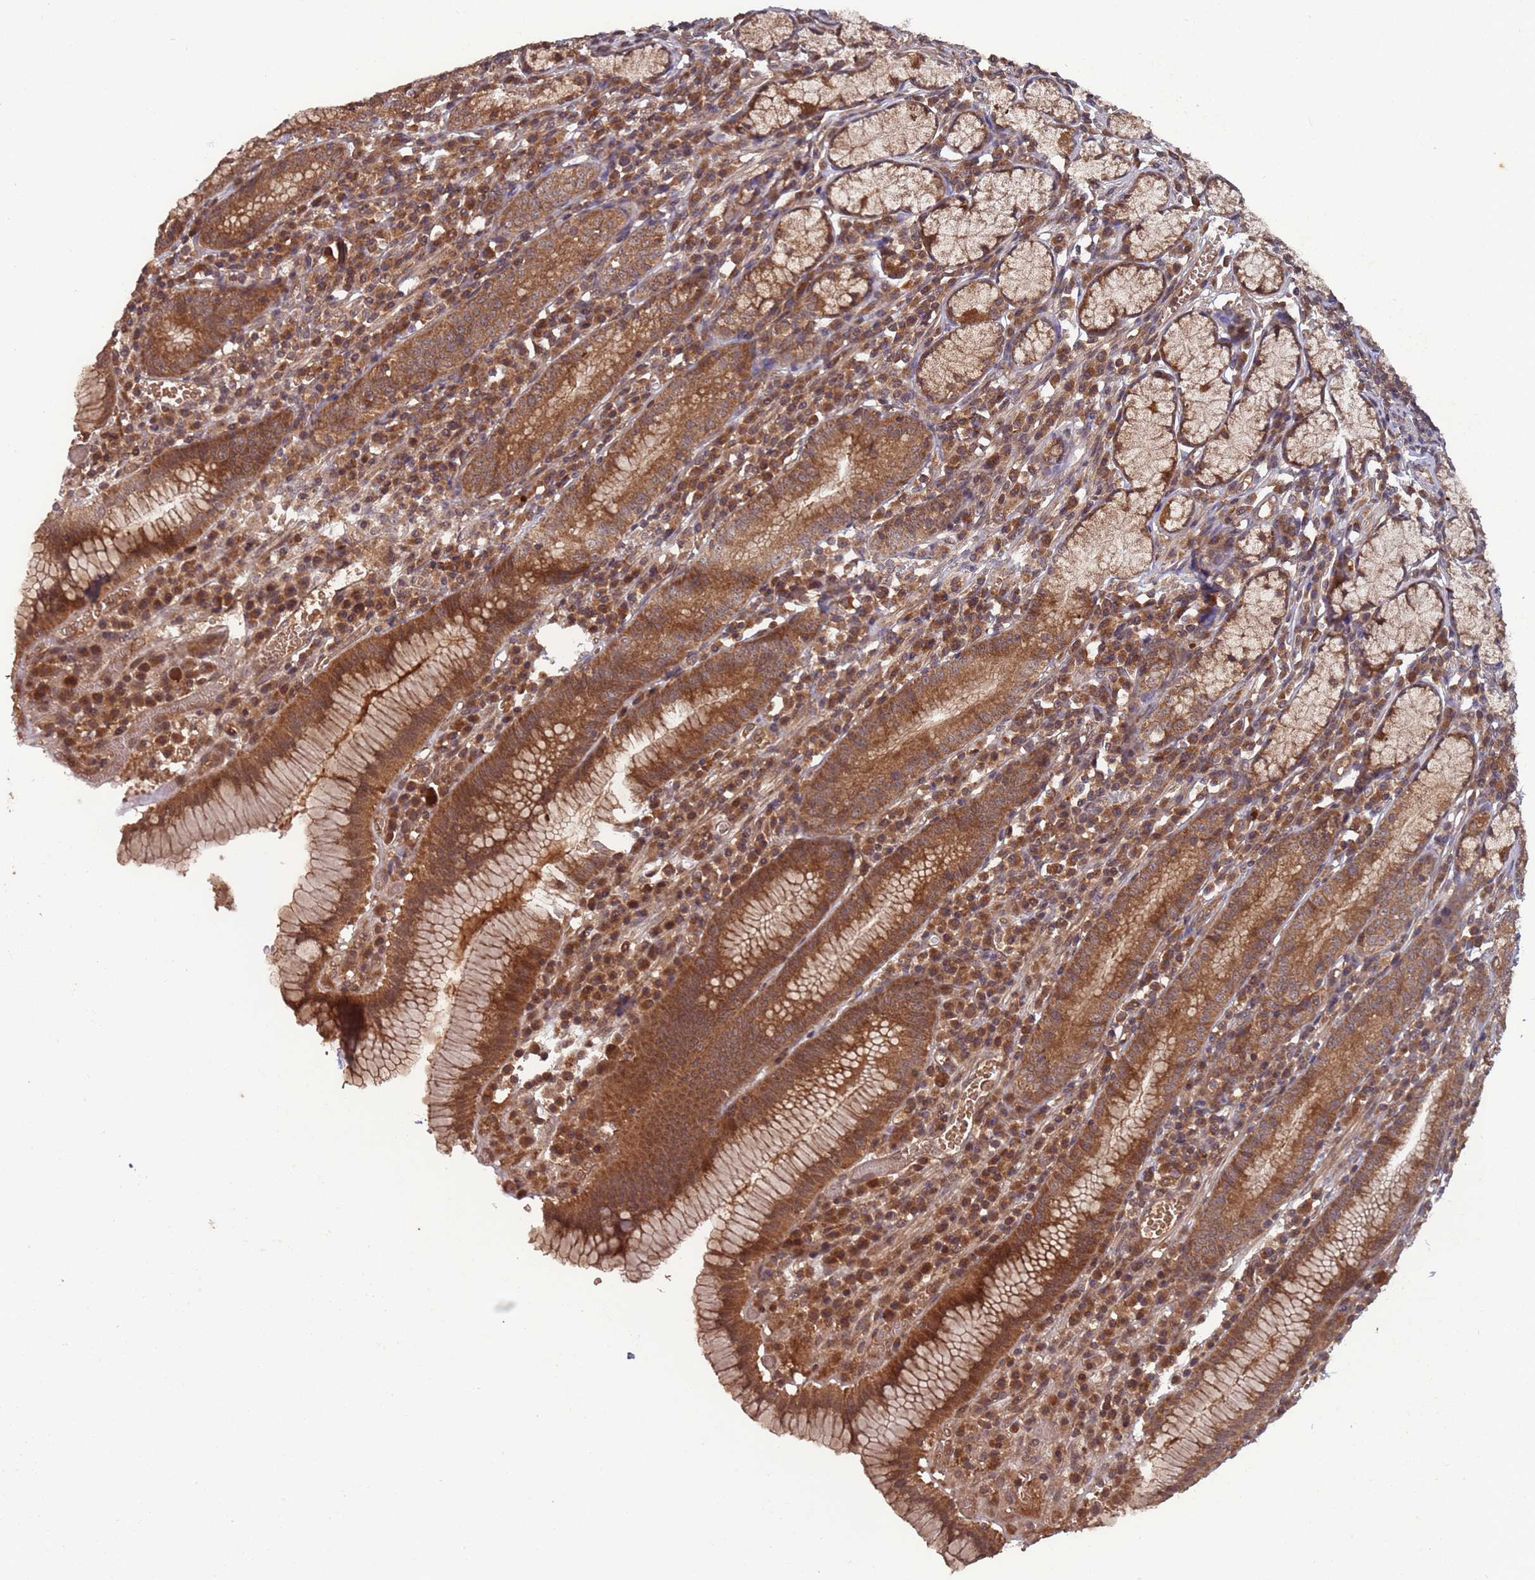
{"staining": {"intensity": "strong", "quantity": ">75%", "location": "cytoplasmic/membranous"}, "tissue": "stomach", "cell_type": "Glandular cells", "image_type": "normal", "snomed": [{"axis": "morphology", "description": "Normal tissue, NOS"}, {"axis": "topography", "description": "Stomach"}], "caption": "Strong cytoplasmic/membranous positivity is identified in approximately >75% of glandular cells in normal stomach. (IHC, brightfield microscopy, high magnification).", "gene": "ERI1", "patient": {"sex": "male", "age": 55}}